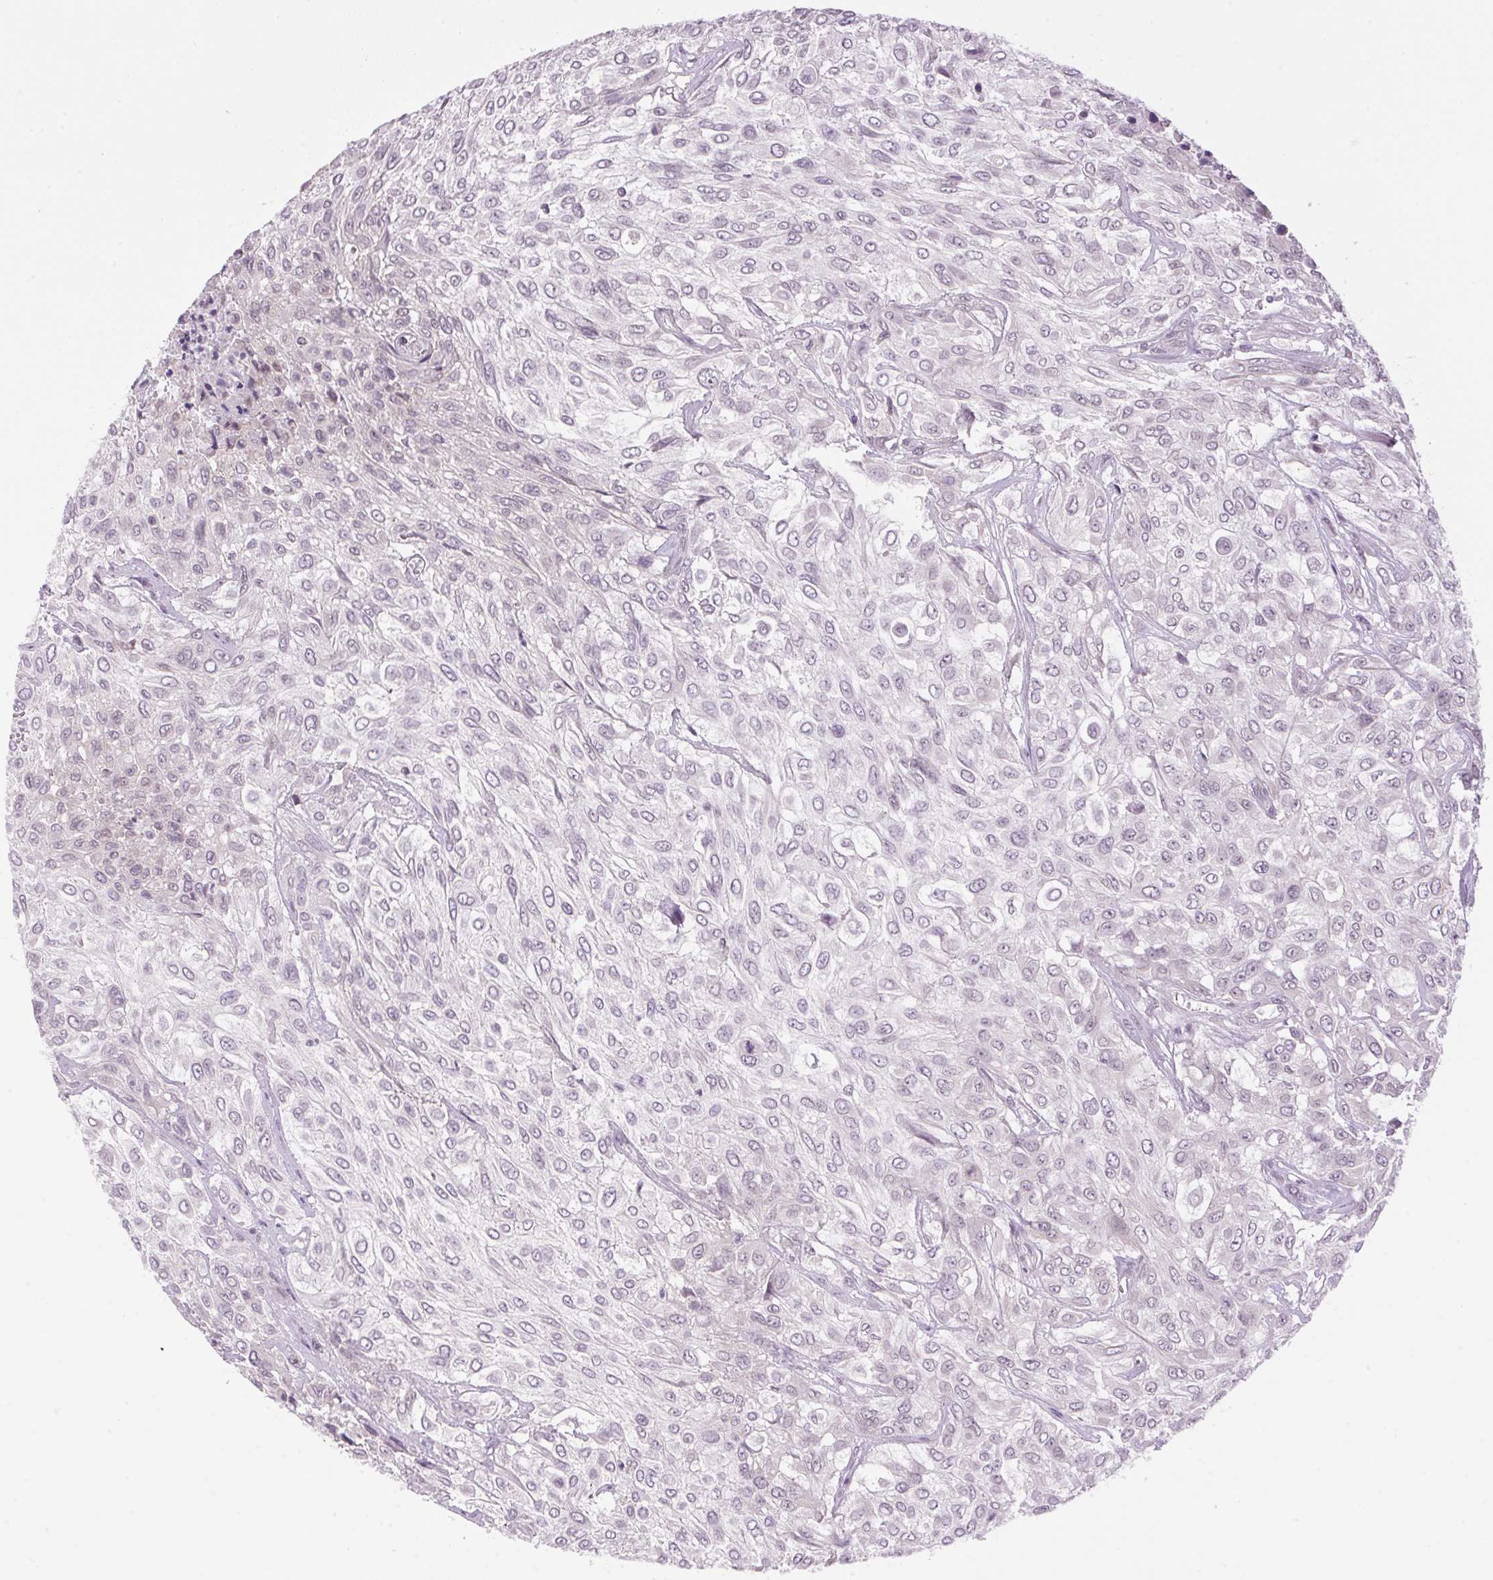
{"staining": {"intensity": "negative", "quantity": "none", "location": "none"}, "tissue": "urothelial cancer", "cell_type": "Tumor cells", "image_type": "cancer", "snomed": [{"axis": "morphology", "description": "Urothelial carcinoma, High grade"}, {"axis": "topography", "description": "Urinary bladder"}], "caption": "Tumor cells show no significant expression in urothelial cancer.", "gene": "SMIM13", "patient": {"sex": "male", "age": 57}}